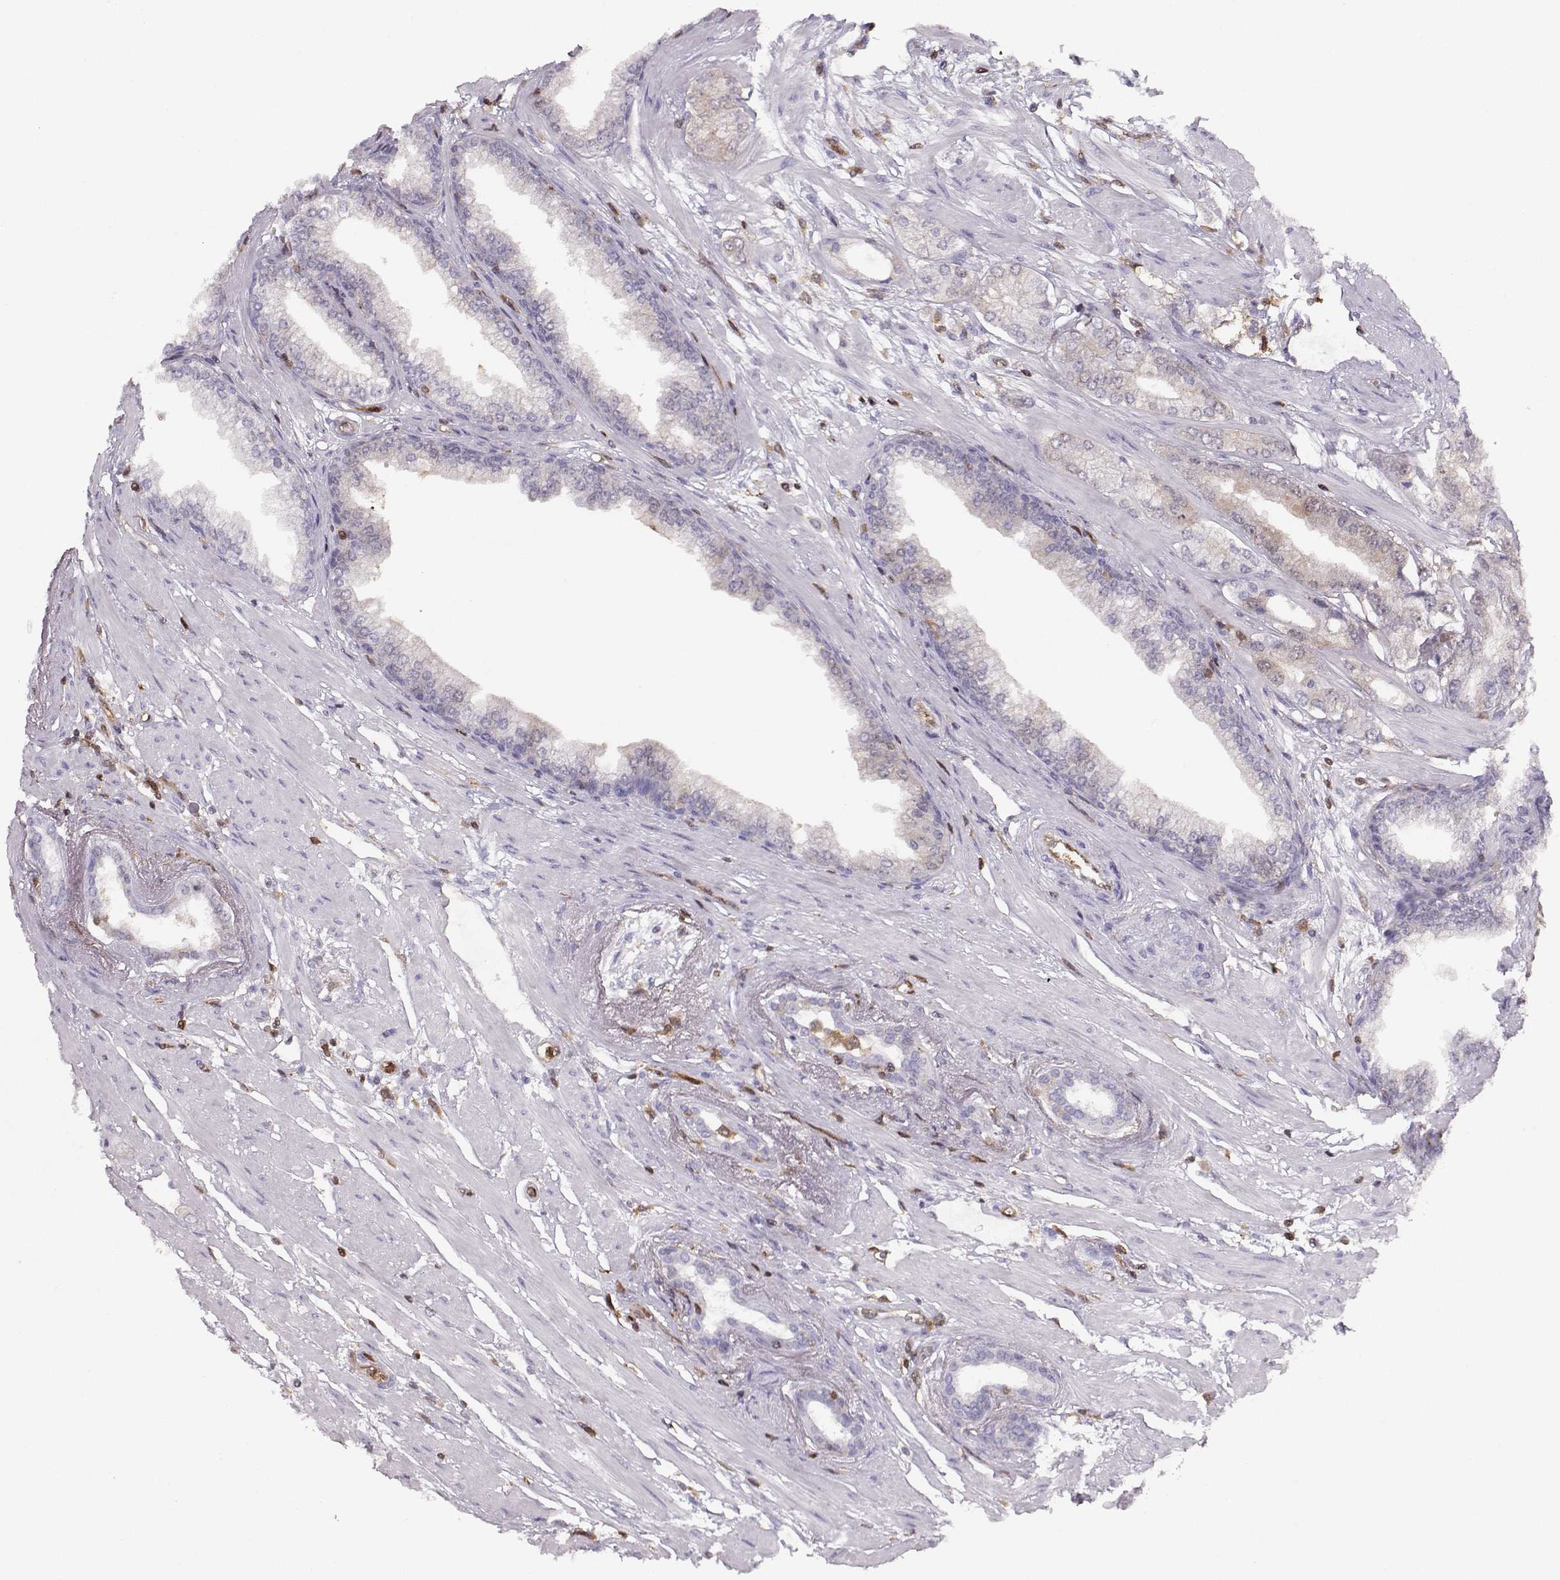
{"staining": {"intensity": "negative", "quantity": "none", "location": "none"}, "tissue": "prostate cancer", "cell_type": "Tumor cells", "image_type": "cancer", "snomed": [{"axis": "morphology", "description": "Adenocarcinoma, Low grade"}, {"axis": "topography", "description": "Prostate"}], "caption": "This photomicrograph is of low-grade adenocarcinoma (prostate) stained with immunohistochemistry (IHC) to label a protein in brown with the nuclei are counter-stained blue. There is no positivity in tumor cells.", "gene": "PNP", "patient": {"sex": "male", "age": 60}}